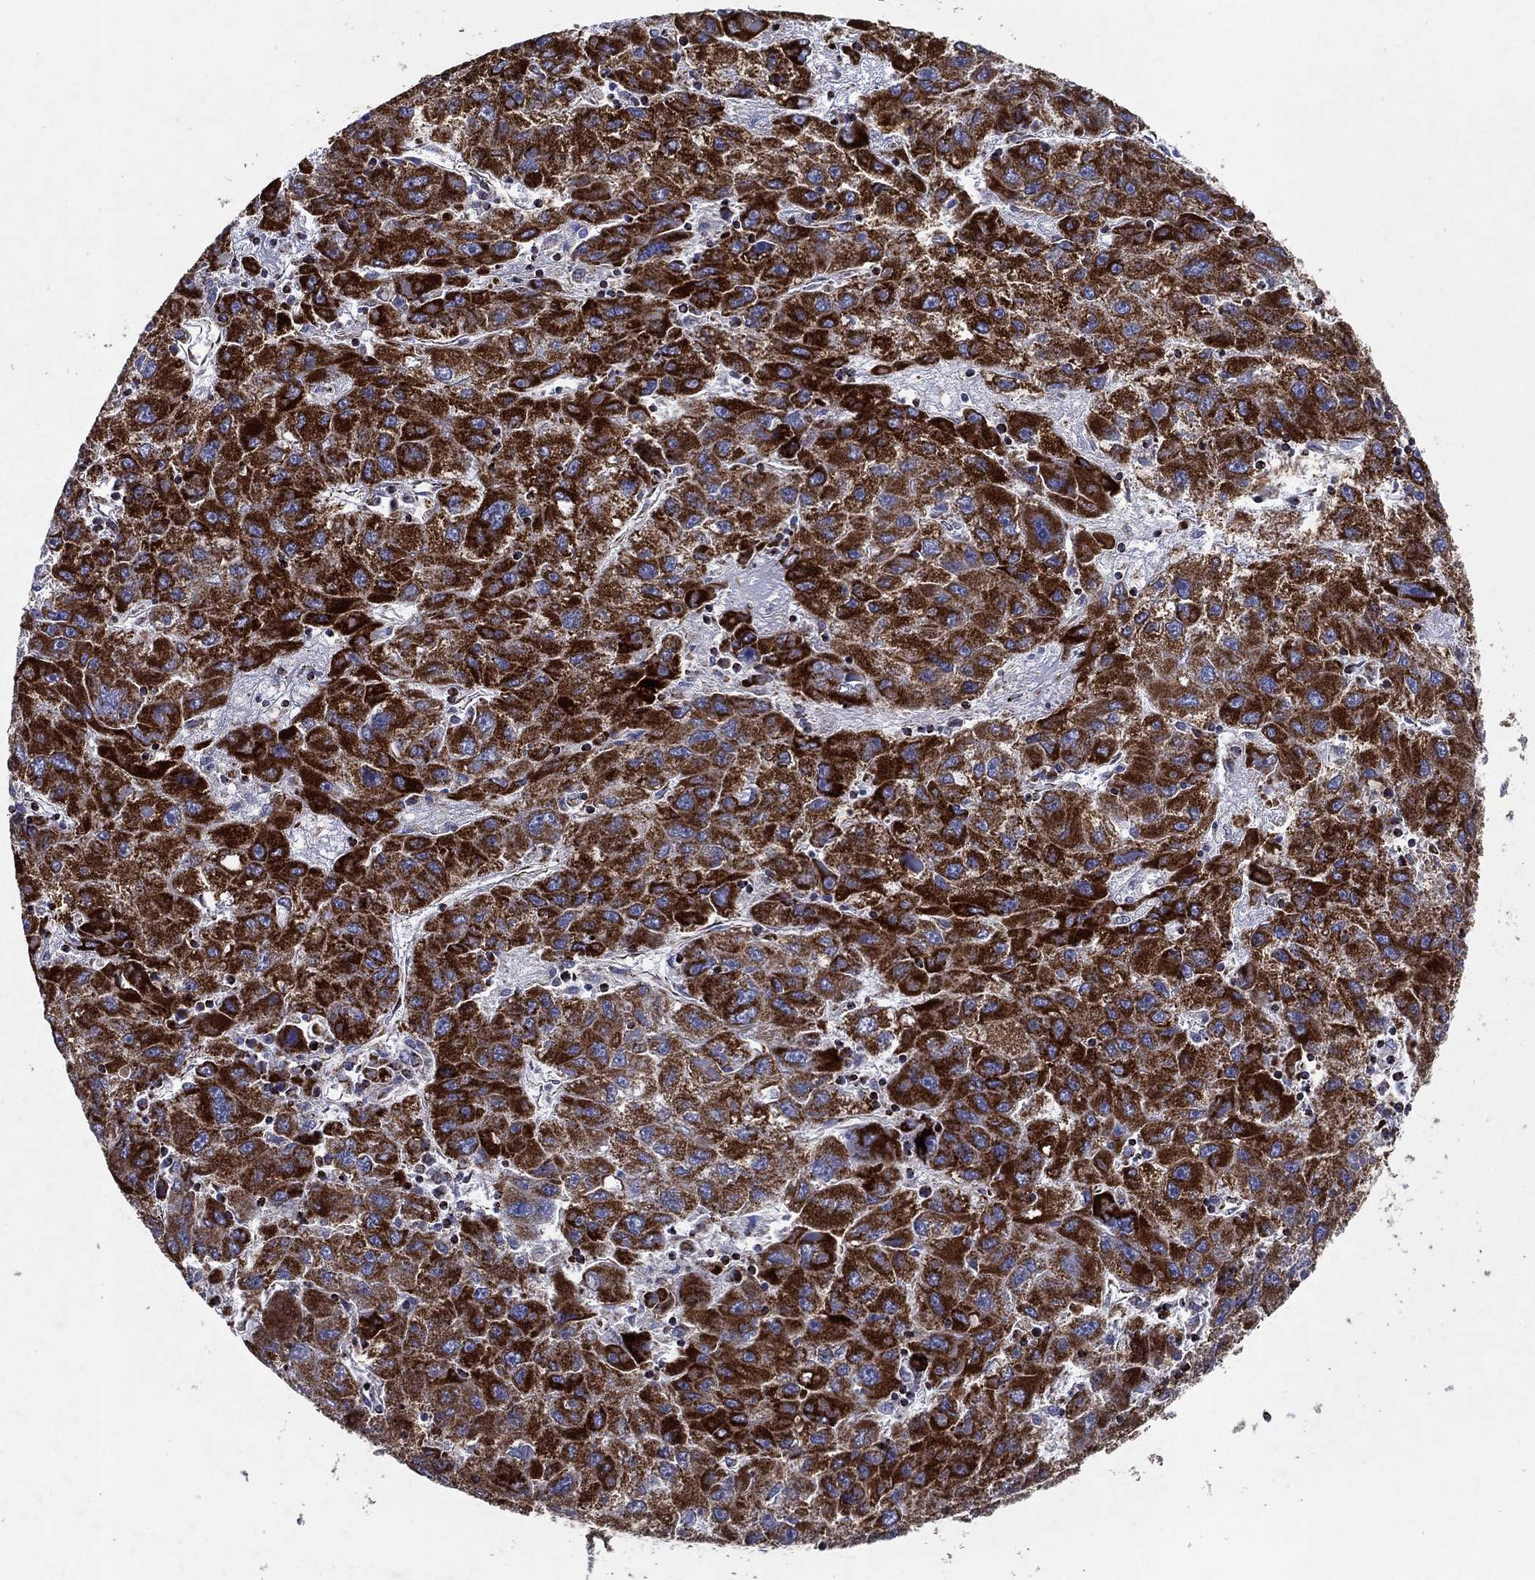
{"staining": {"intensity": "strong", "quantity": ">75%", "location": "cytoplasmic/membranous"}, "tissue": "liver cancer", "cell_type": "Tumor cells", "image_type": "cancer", "snomed": [{"axis": "morphology", "description": "Carcinoma, Hepatocellular, NOS"}, {"axis": "topography", "description": "Liver"}], "caption": "About >75% of tumor cells in liver cancer display strong cytoplasmic/membranous protein expression as visualized by brown immunohistochemical staining.", "gene": "SFXN1", "patient": {"sex": "male", "age": 75}}